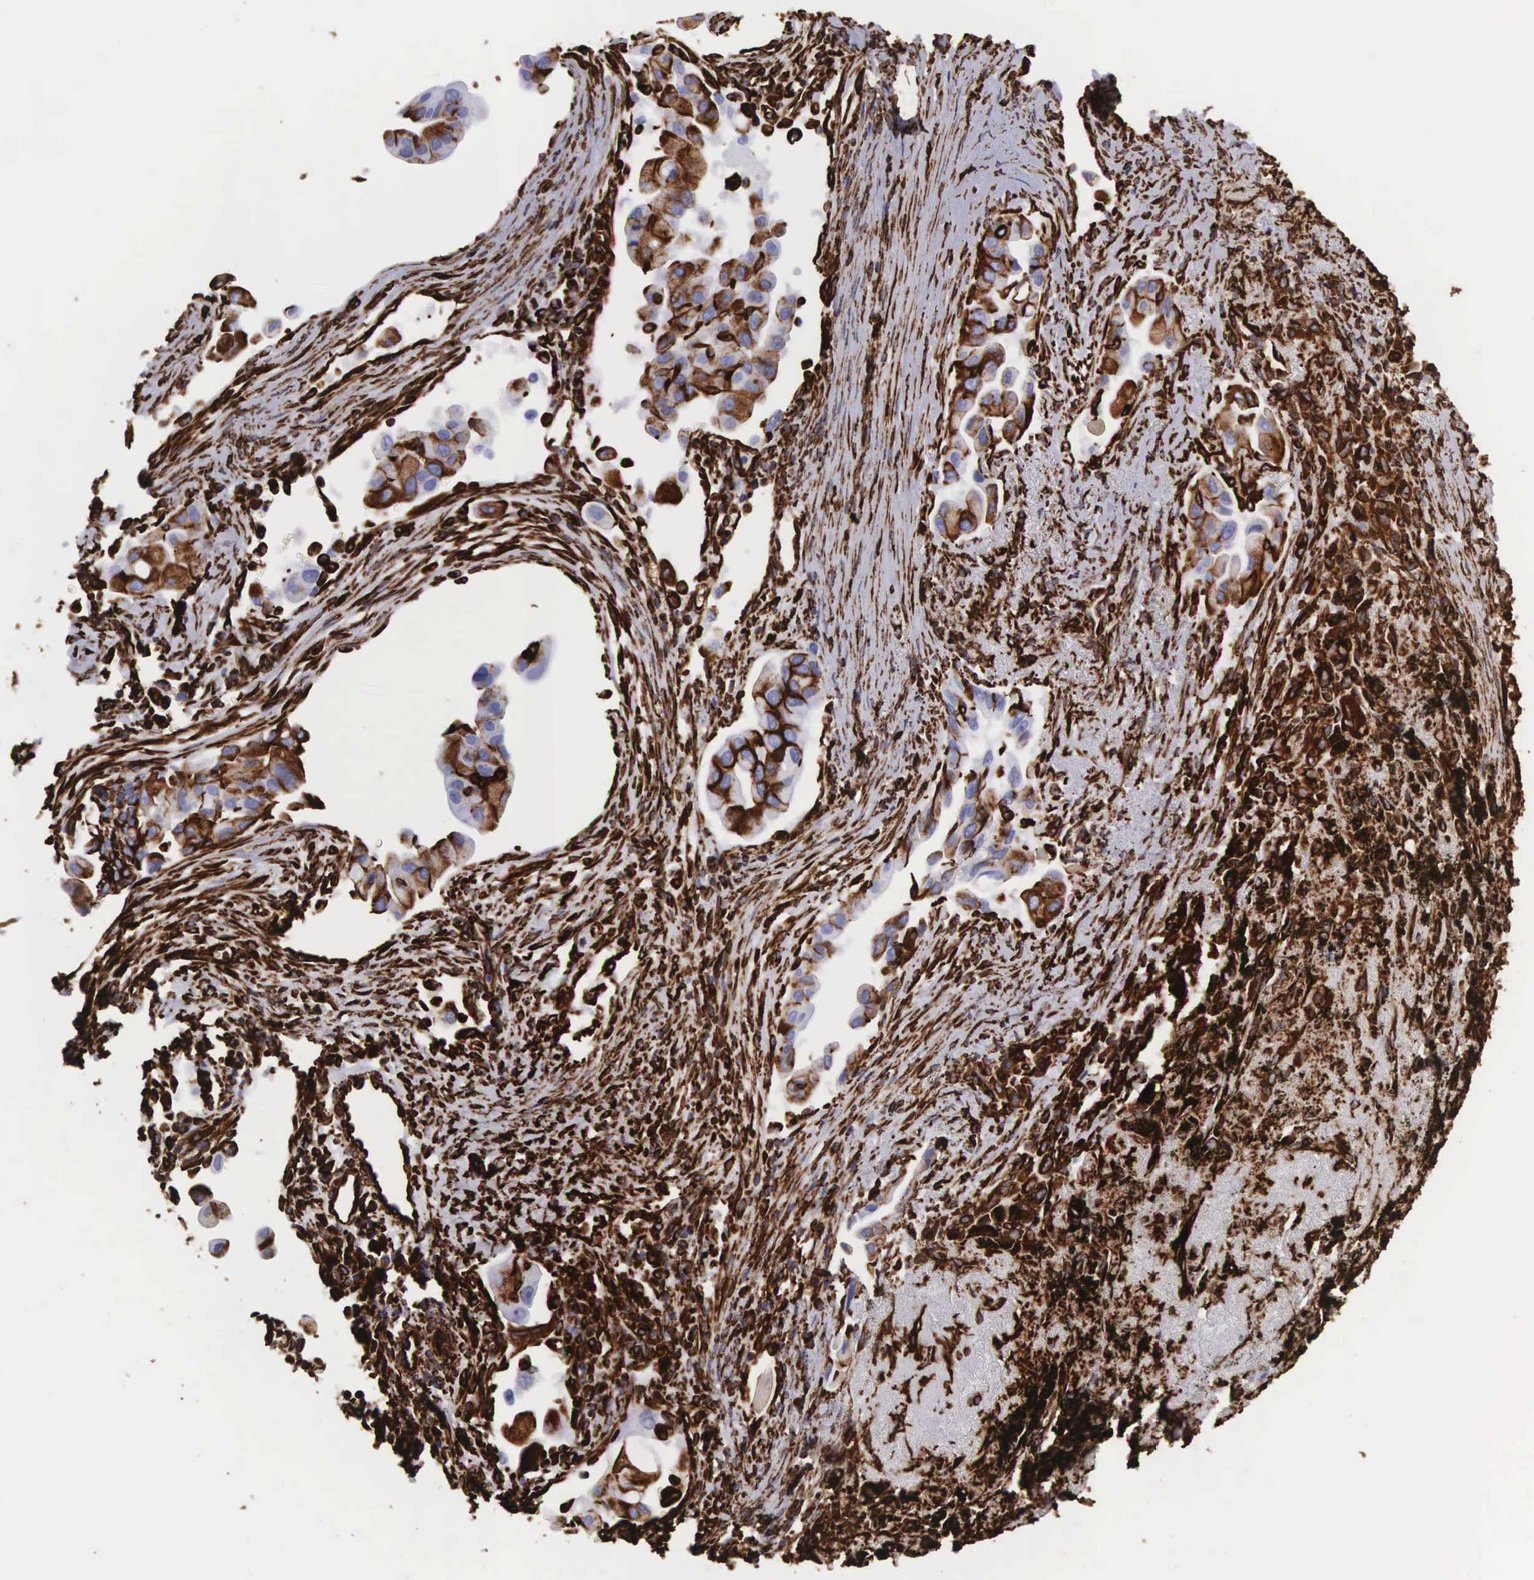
{"staining": {"intensity": "strong", "quantity": "25%-75%", "location": "cytoplasmic/membranous"}, "tissue": "lung cancer", "cell_type": "Tumor cells", "image_type": "cancer", "snomed": [{"axis": "morphology", "description": "Adenocarcinoma, NOS"}, {"axis": "topography", "description": "Lung"}], "caption": "Human lung cancer stained with a brown dye reveals strong cytoplasmic/membranous positive positivity in about 25%-75% of tumor cells.", "gene": "VIM", "patient": {"sex": "male", "age": 68}}